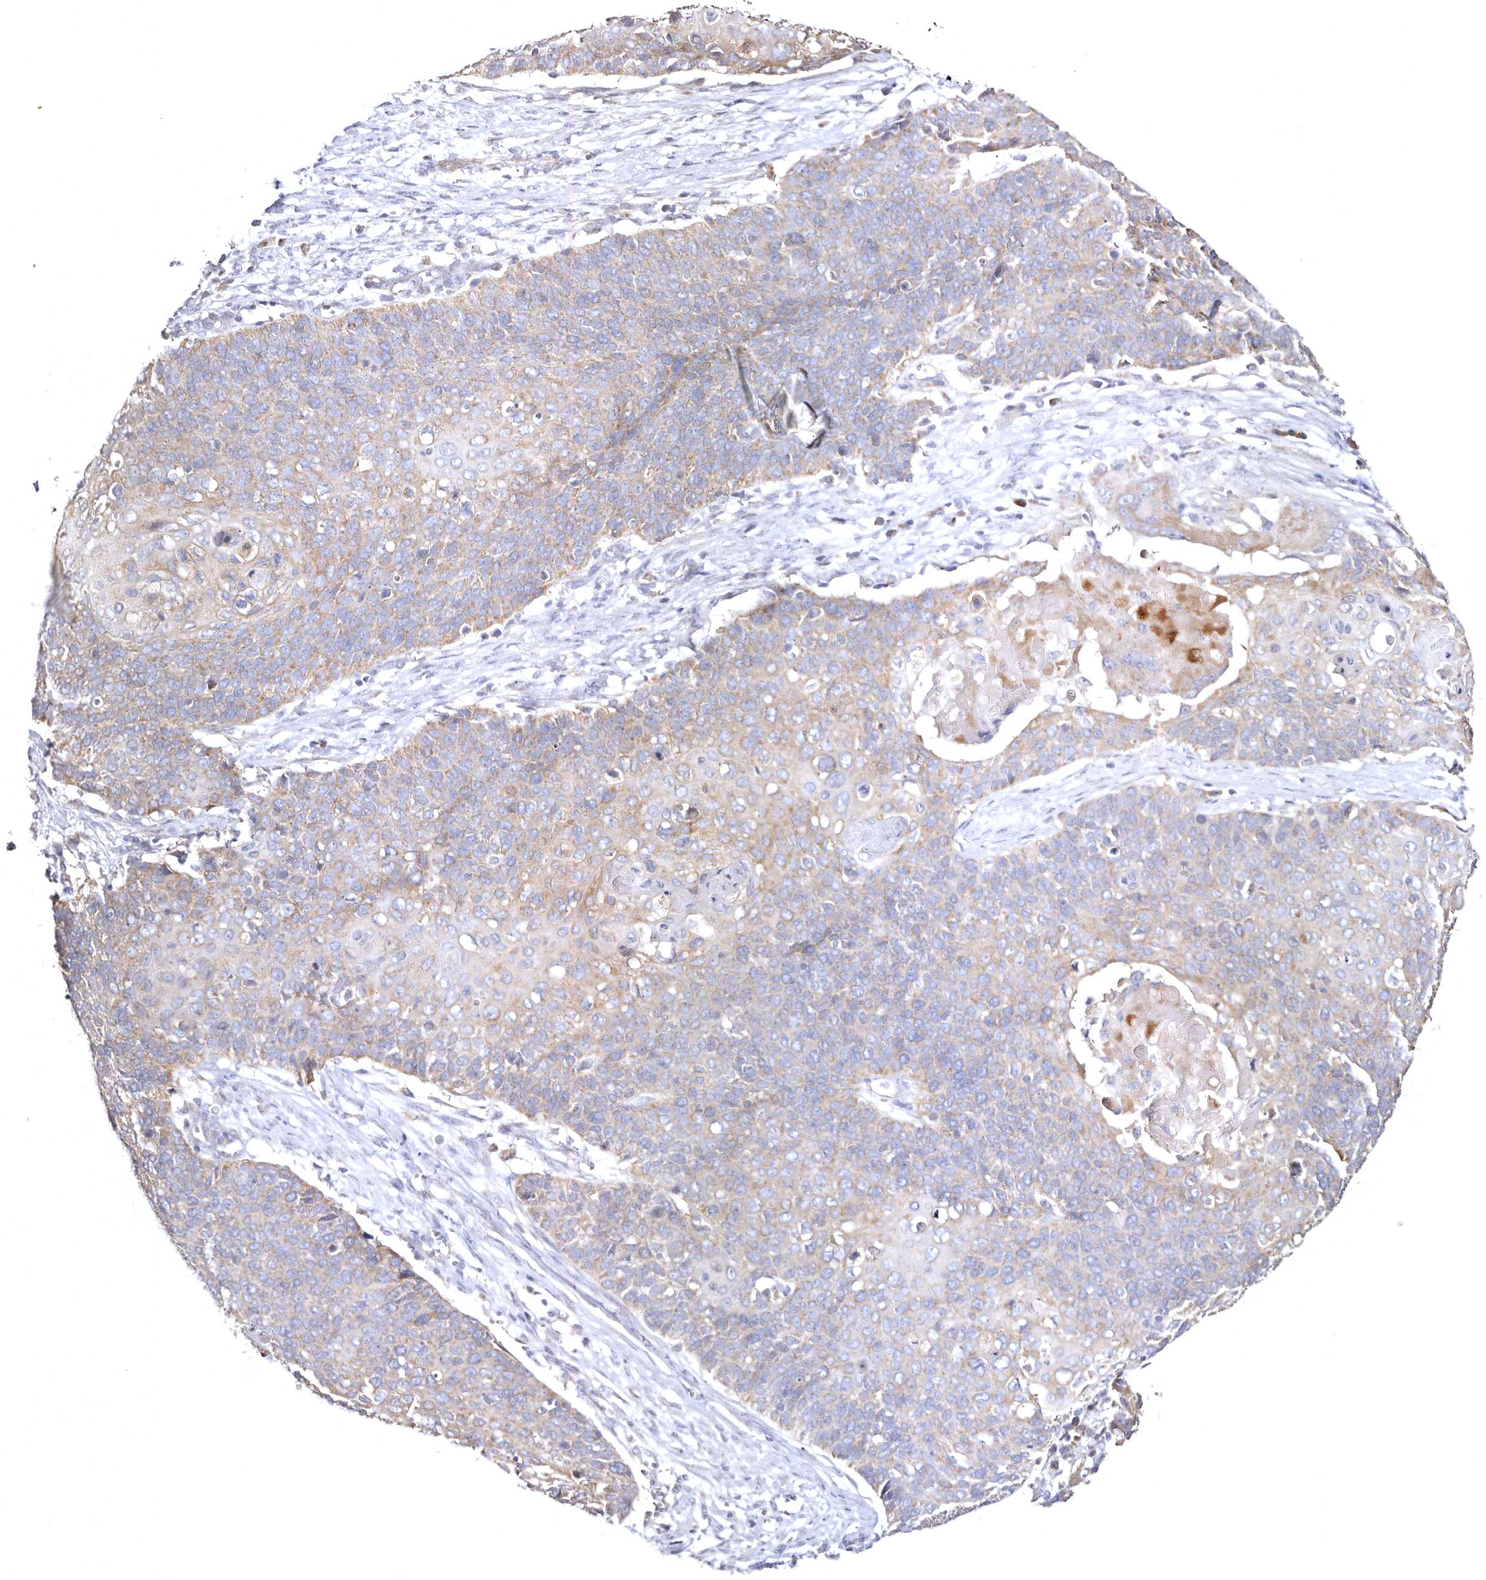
{"staining": {"intensity": "weak", "quantity": ">75%", "location": "cytoplasmic/membranous"}, "tissue": "cervical cancer", "cell_type": "Tumor cells", "image_type": "cancer", "snomed": [{"axis": "morphology", "description": "Squamous cell carcinoma, NOS"}, {"axis": "topography", "description": "Cervix"}], "caption": "Immunohistochemistry (DAB) staining of human cervical cancer shows weak cytoplasmic/membranous protein expression in approximately >75% of tumor cells. (DAB IHC with brightfield microscopy, high magnification).", "gene": "BAIAP2L1", "patient": {"sex": "female", "age": 39}}